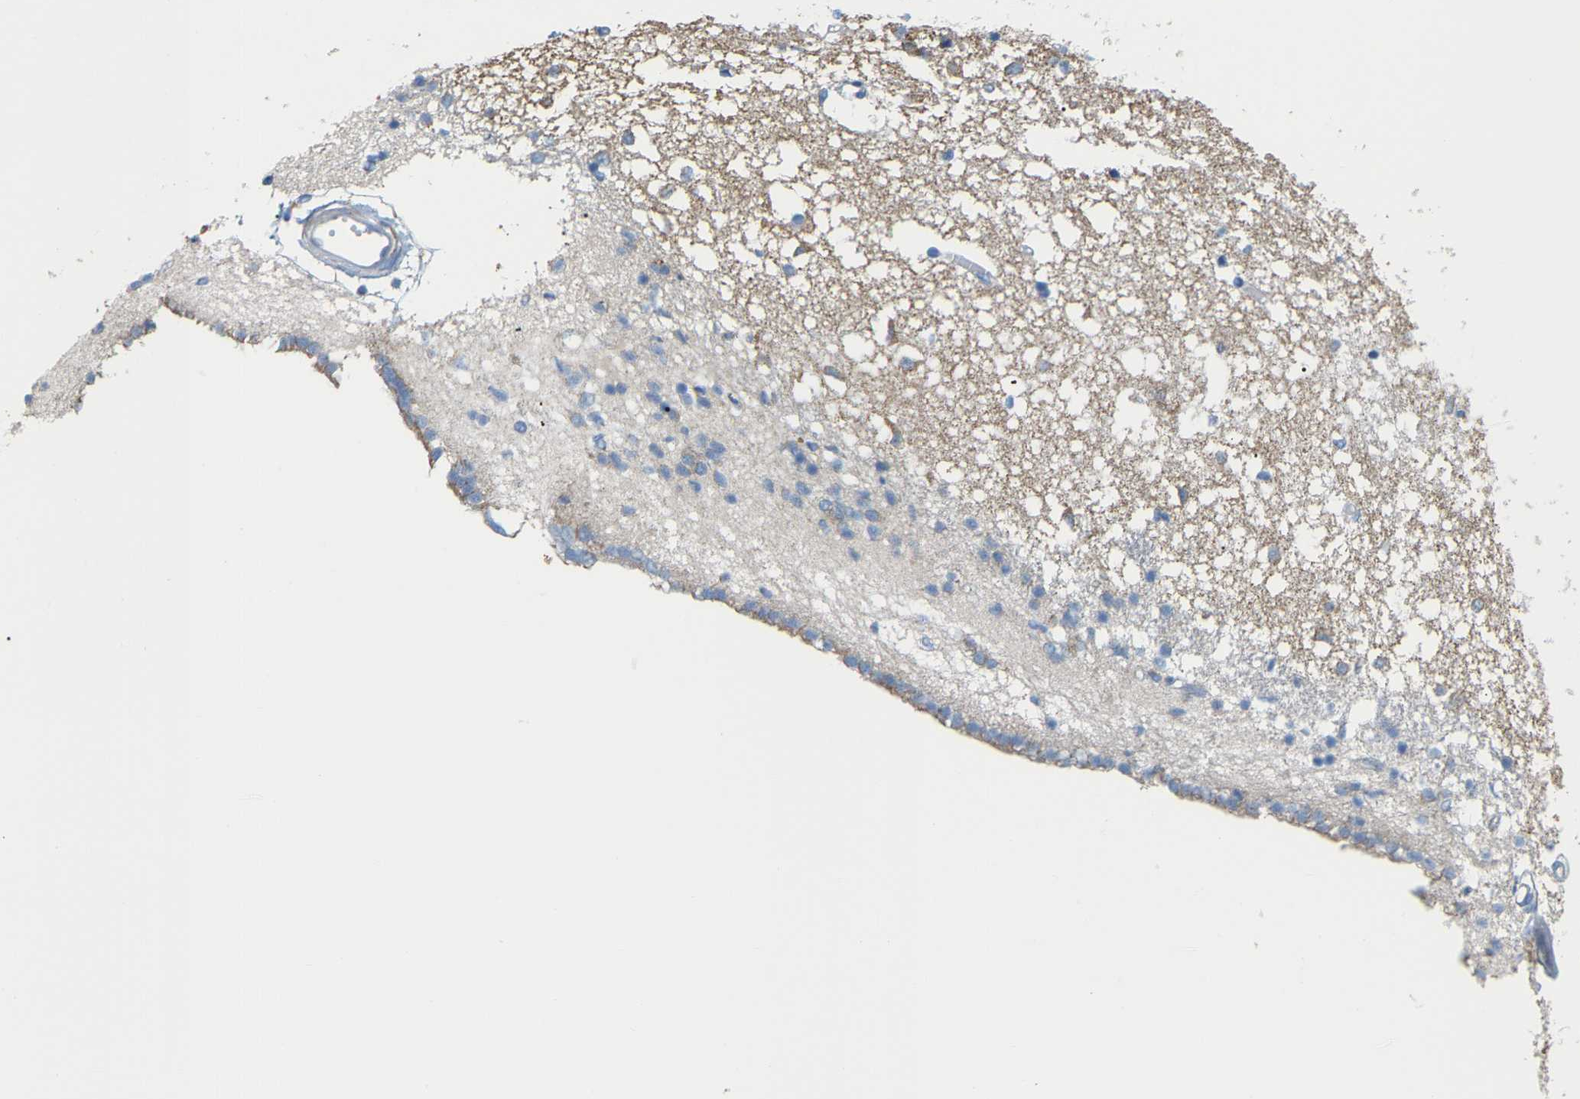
{"staining": {"intensity": "negative", "quantity": "none", "location": "none"}, "tissue": "caudate", "cell_type": "Glial cells", "image_type": "normal", "snomed": [{"axis": "morphology", "description": "Normal tissue, NOS"}, {"axis": "topography", "description": "Lateral ventricle wall"}], "caption": "DAB (3,3'-diaminobenzidine) immunohistochemical staining of benign human caudate displays no significant positivity in glial cells. (Immunohistochemistry, brightfield microscopy, high magnification).", "gene": "CROT", "patient": {"sex": "male", "age": 45}}